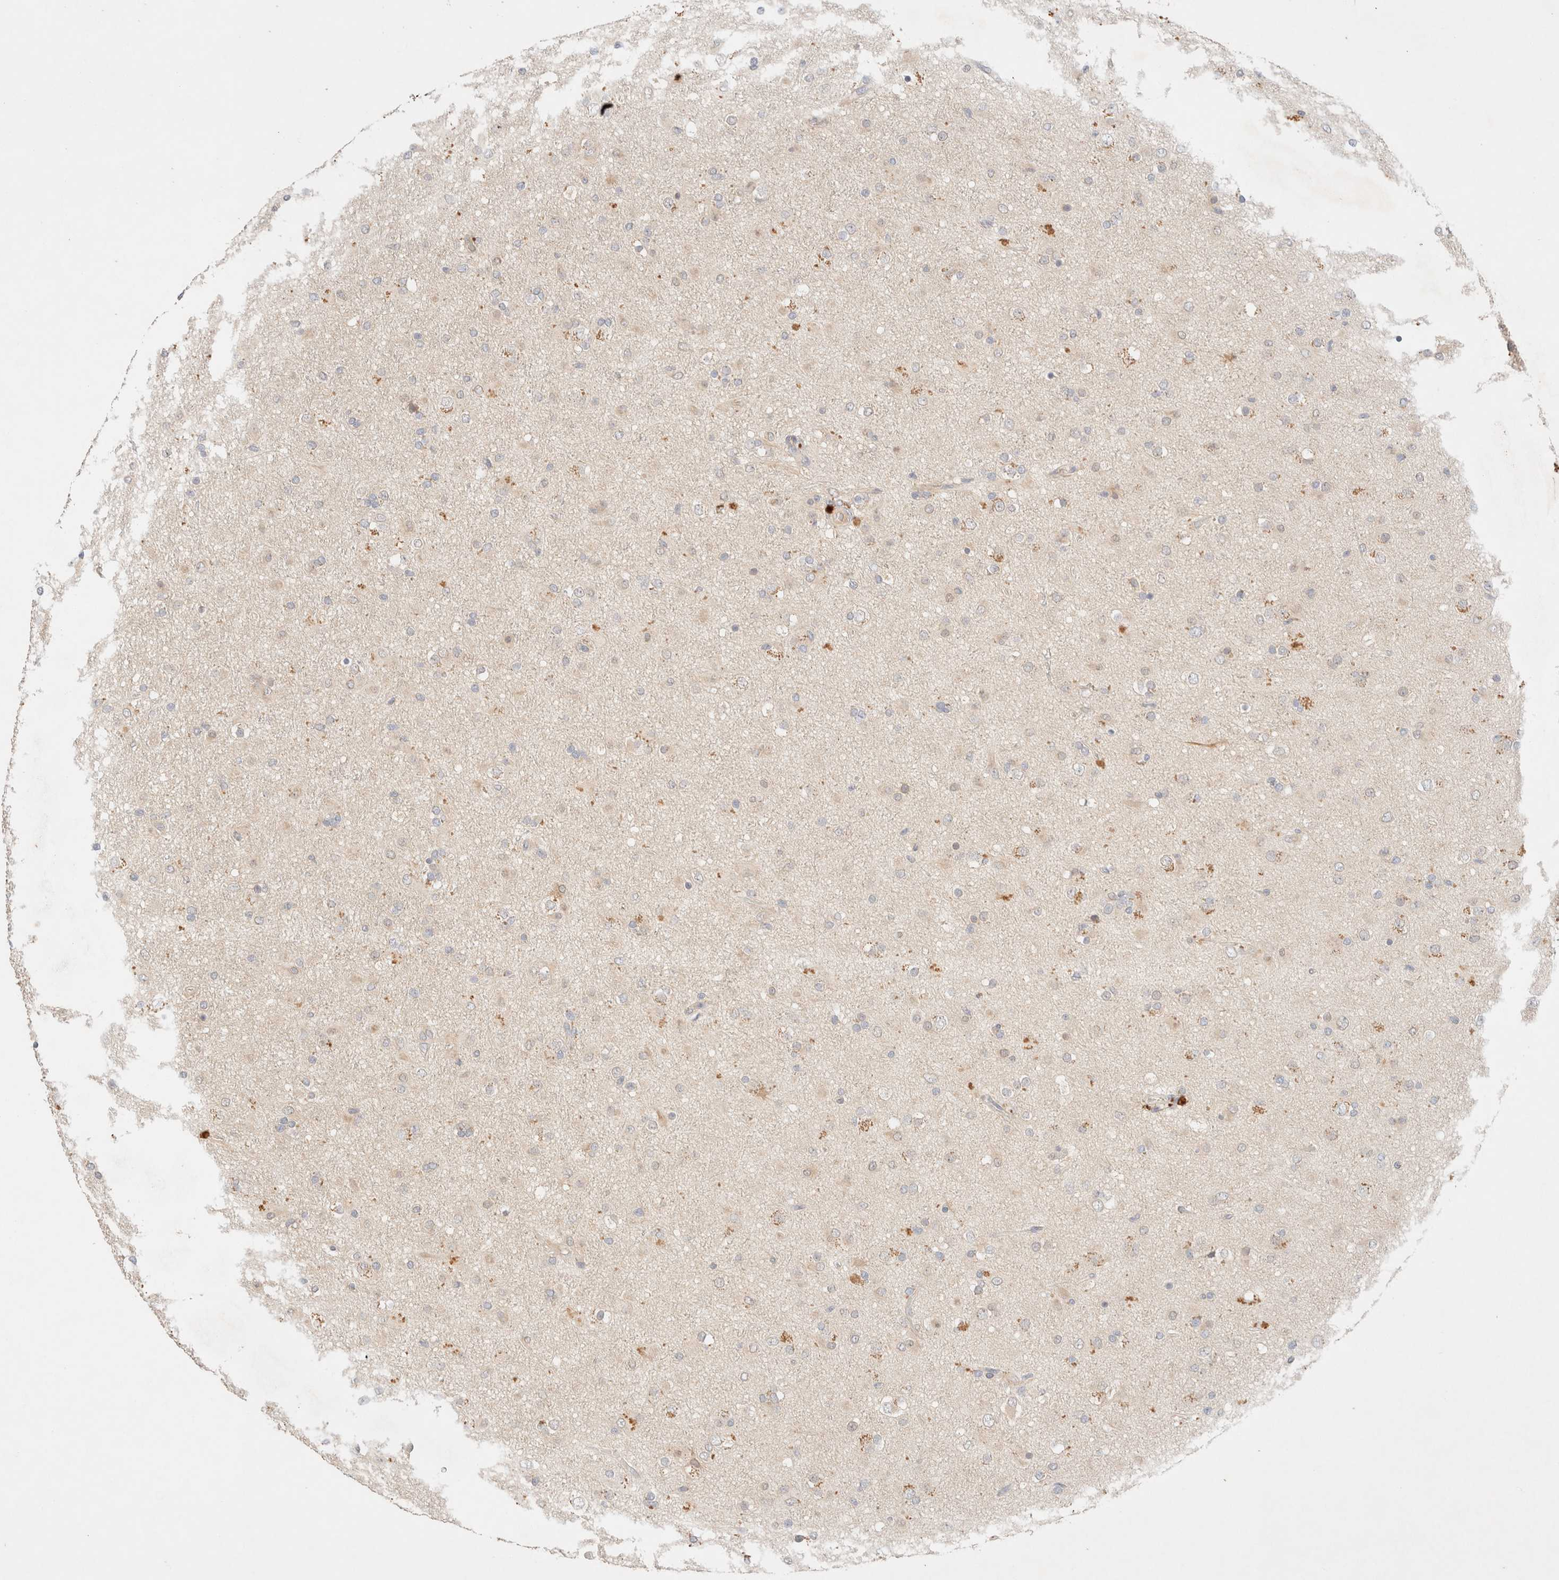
{"staining": {"intensity": "negative", "quantity": "none", "location": "none"}, "tissue": "glioma", "cell_type": "Tumor cells", "image_type": "cancer", "snomed": [{"axis": "morphology", "description": "Glioma, malignant, Low grade"}, {"axis": "topography", "description": "Brain"}], "caption": "High power microscopy histopathology image of an immunohistochemistry photomicrograph of glioma, revealing no significant staining in tumor cells.", "gene": "SARM1", "patient": {"sex": "male", "age": 65}}